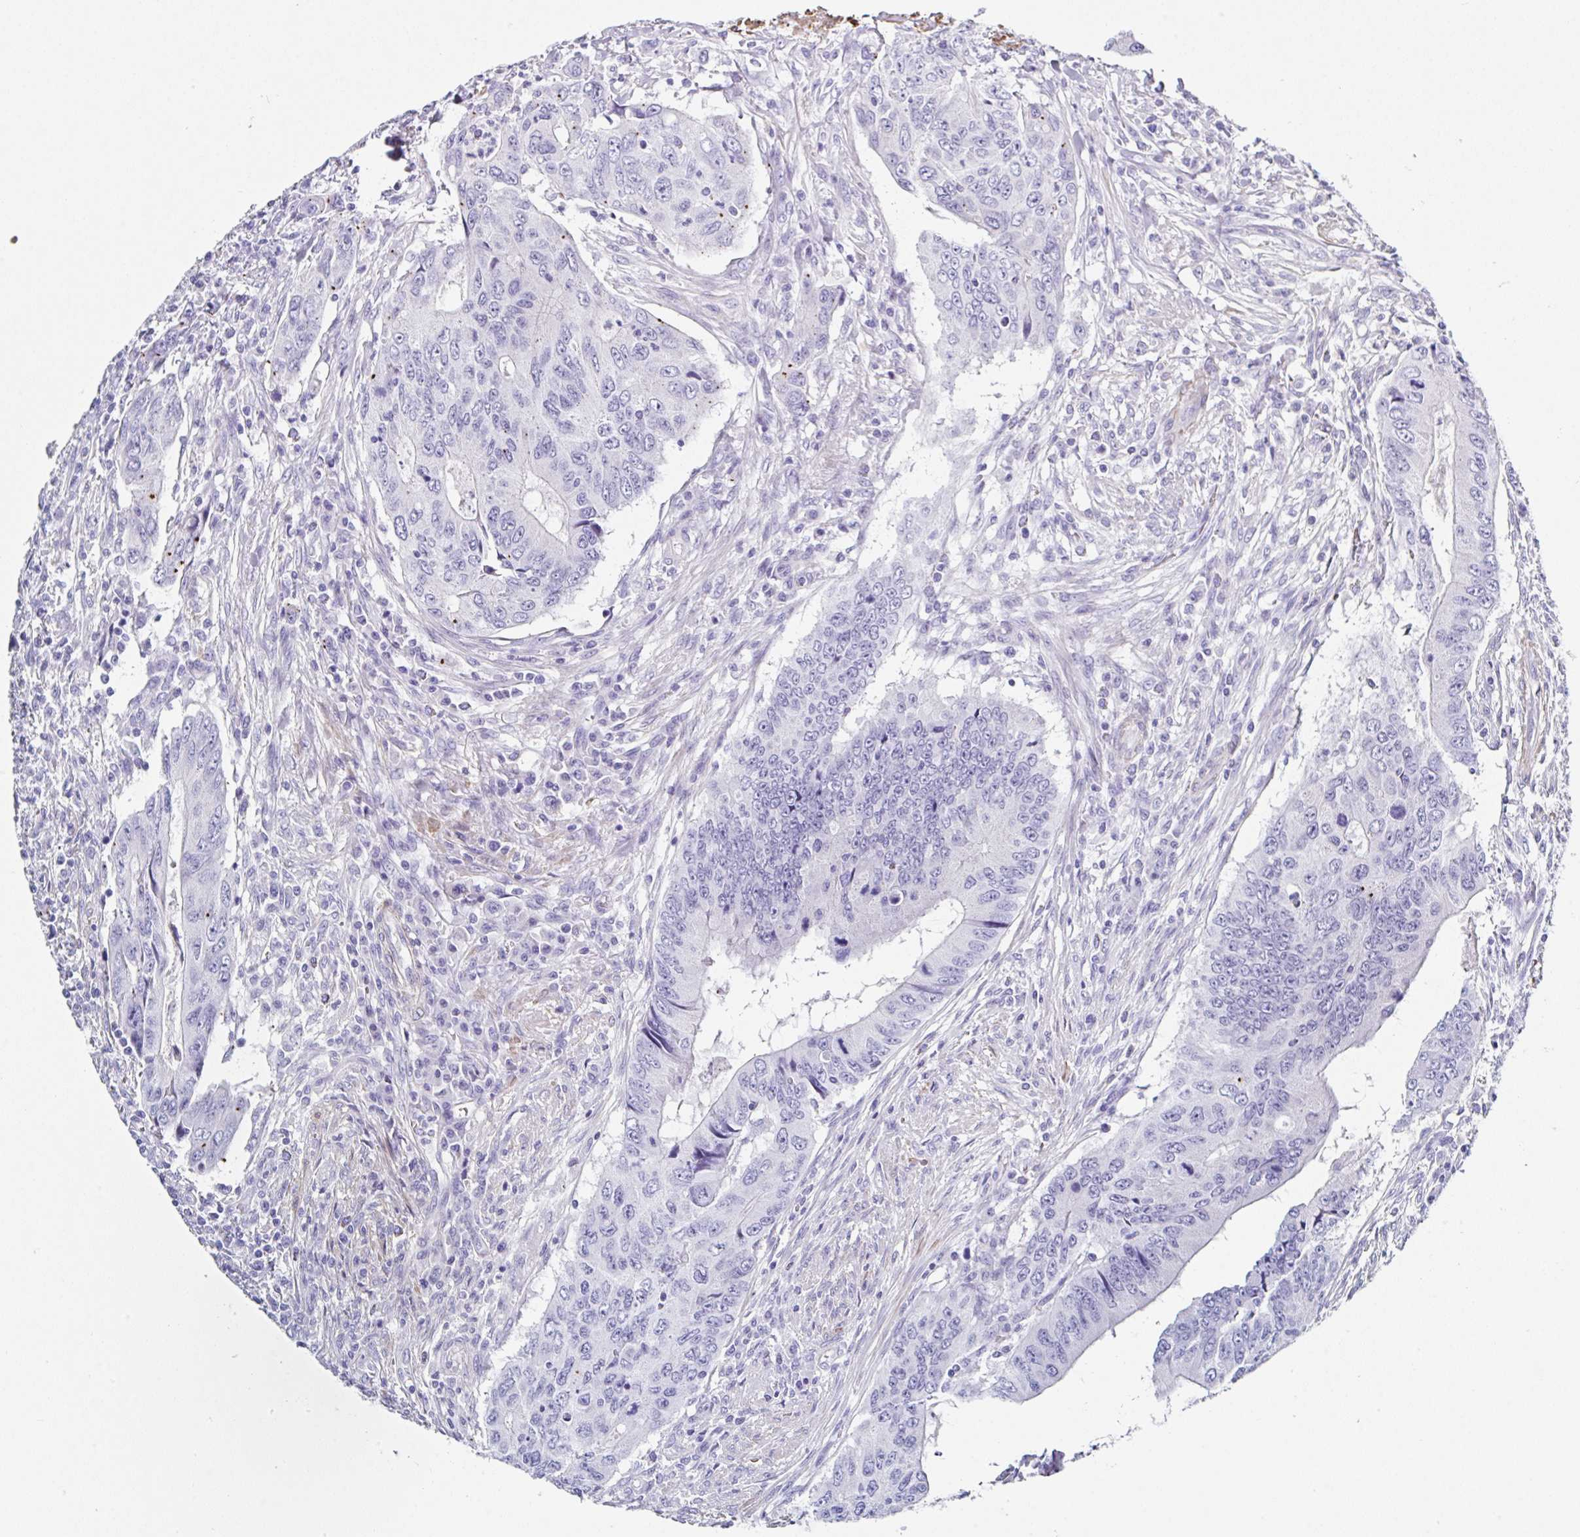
{"staining": {"intensity": "negative", "quantity": "none", "location": "none"}, "tissue": "colorectal cancer", "cell_type": "Tumor cells", "image_type": "cancer", "snomed": [{"axis": "morphology", "description": "Adenocarcinoma, NOS"}, {"axis": "topography", "description": "Colon"}], "caption": "A histopathology image of adenocarcinoma (colorectal) stained for a protein displays no brown staining in tumor cells.", "gene": "PPFIA4", "patient": {"sex": "male", "age": 53}}